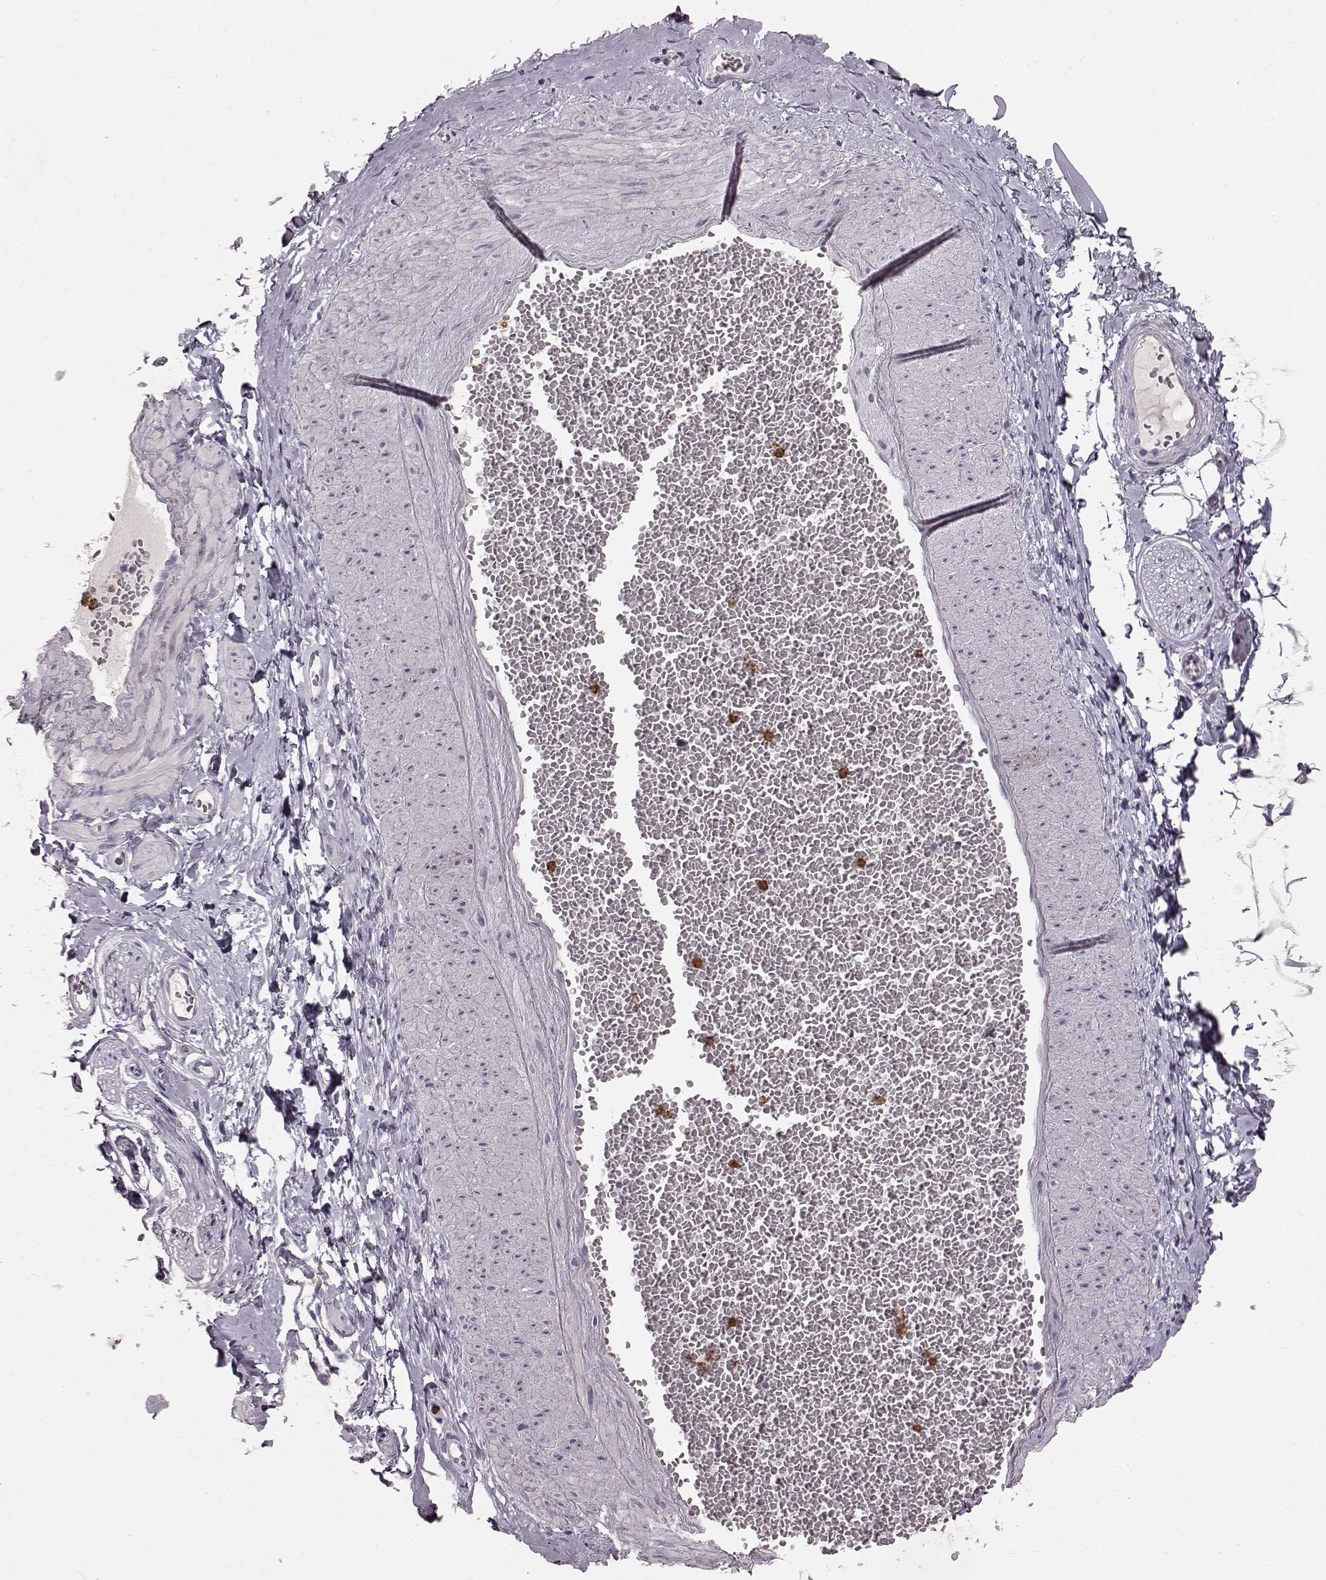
{"staining": {"intensity": "negative", "quantity": "none", "location": "none"}, "tissue": "adipose tissue", "cell_type": "Adipocytes", "image_type": "normal", "snomed": [{"axis": "morphology", "description": "Normal tissue, NOS"}, {"axis": "topography", "description": "Smooth muscle"}, {"axis": "topography", "description": "Peripheral nerve tissue"}], "caption": "Immunohistochemical staining of unremarkable adipose tissue reveals no significant expression in adipocytes.", "gene": "FUT4", "patient": {"sex": "male", "age": 22}}